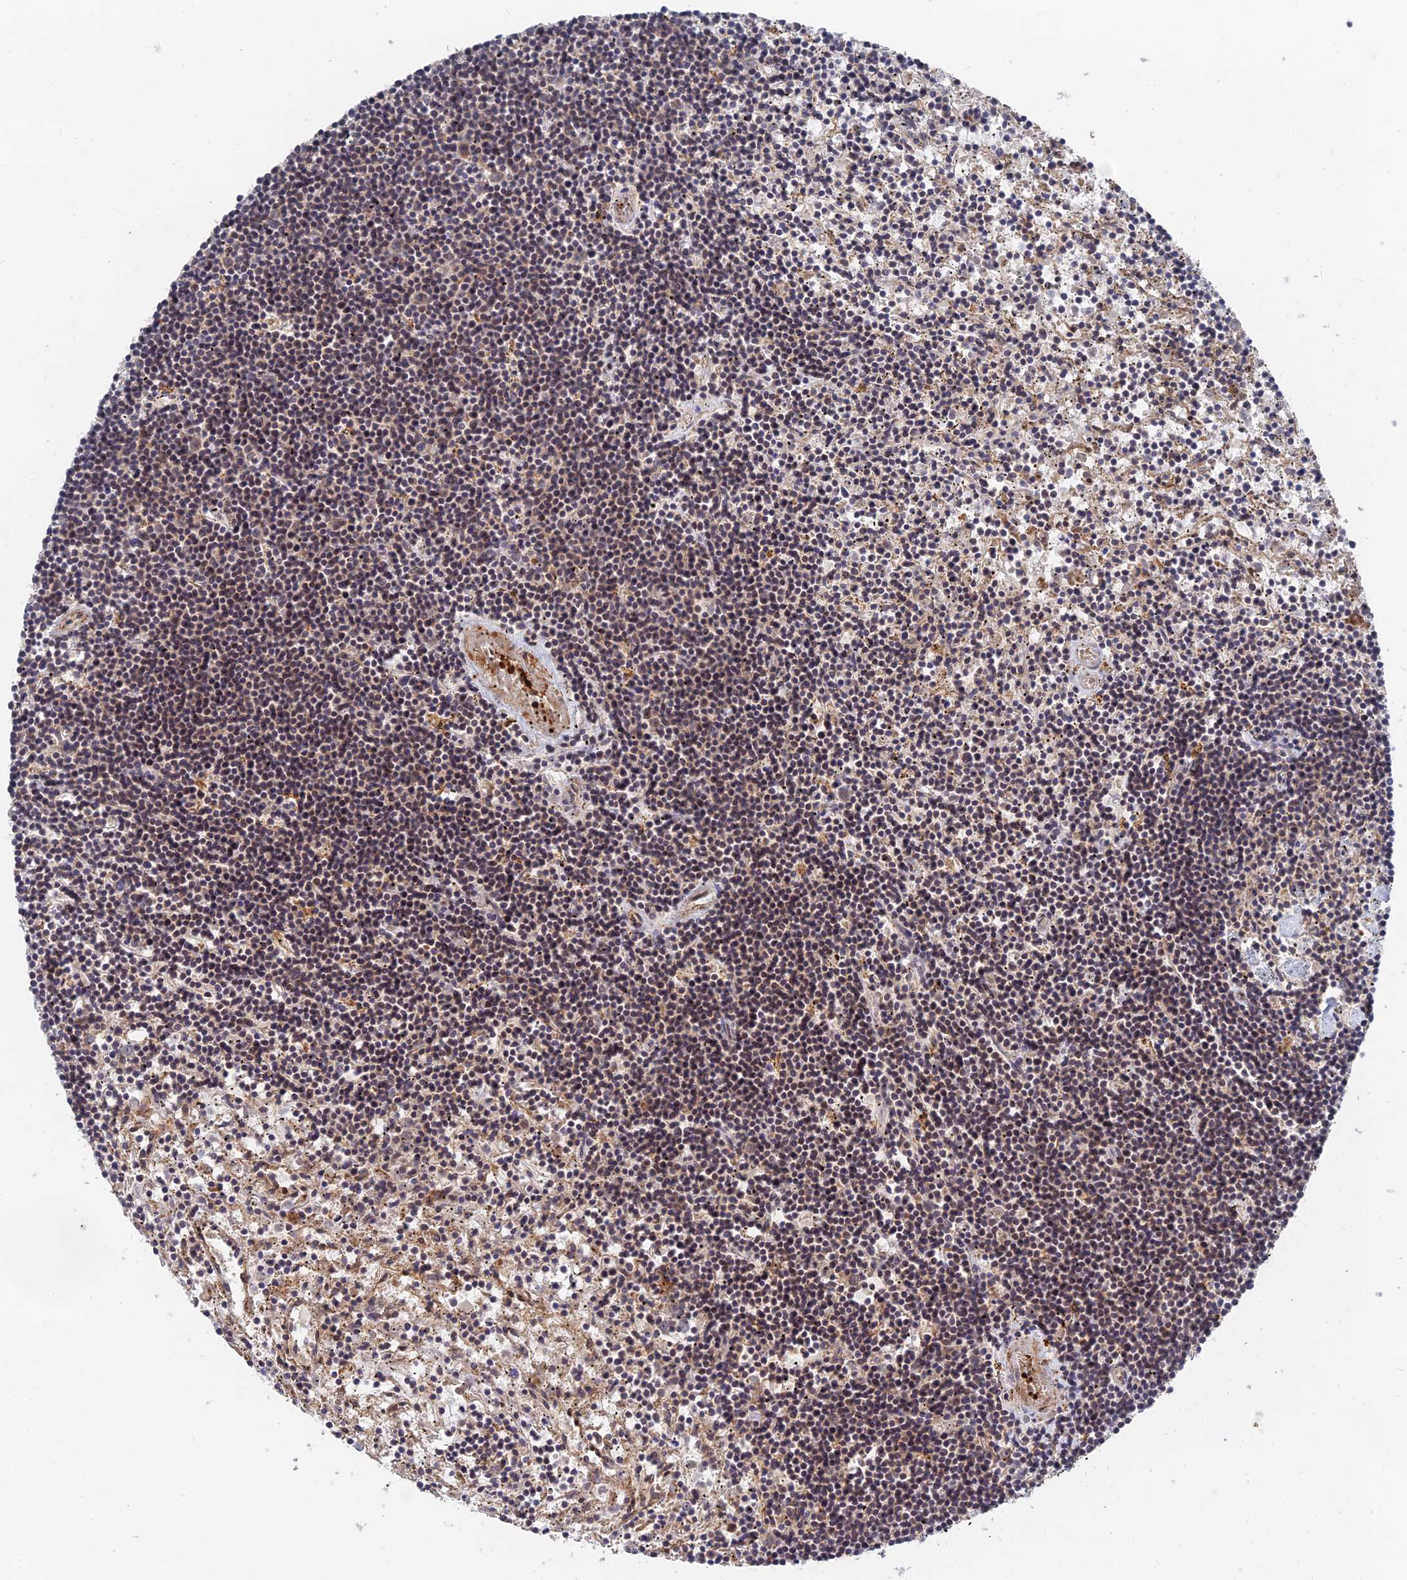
{"staining": {"intensity": "weak", "quantity": "<25%", "location": "nuclear"}, "tissue": "lymphoma", "cell_type": "Tumor cells", "image_type": "cancer", "snomed": [{"axis": "morphology", "description": "Malignant lymphoma, non-Hodgkin's type, Low grade"}, {"axis": "topography", "description": "Spleen"}], "caption": "DAB (3,3'-diaminobenzidine) immunohistochemical staining of human malignant lymphoma, non-Hodgkin's type (low-grade) displays no significant staining in tumor cells. Nuclei are stained in blue.", "gene": "ZNF320", "patient": {"sex": "male", "age": 76}}